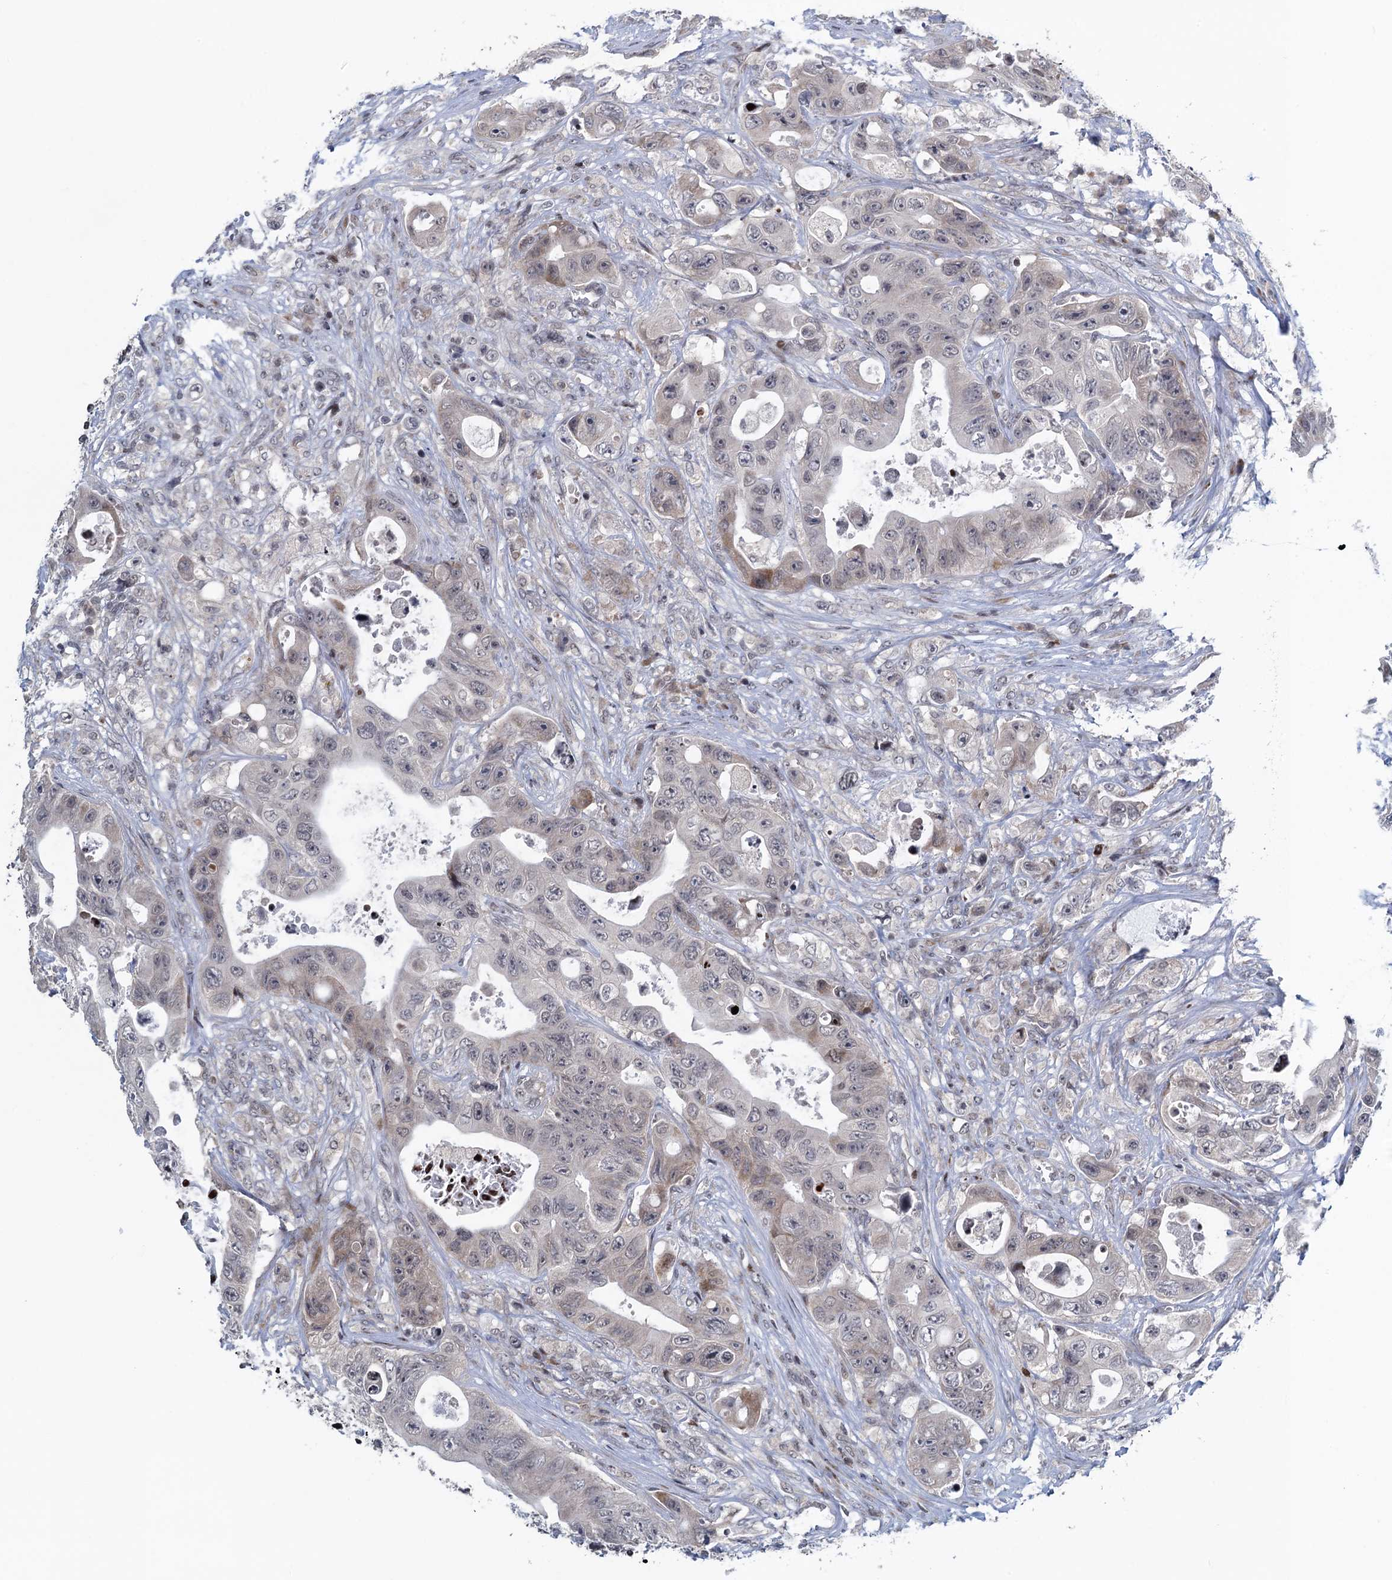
{"staining": {"intensity": "weak", "quantity": "<25%", "location": "cytoplasmic/membranous"}, "tissue": "colorectal cancer", "cell_type": "Tumor cells", "image_type": "cancer", "snomed": [{"axis": "morphology", "description": "Adenocarcinoma, NOS"}, {"axis": "topography", "description": "Colon"}], "caption": "Tumor cells are negative for brown protein staining in colorectal cancer (adenocarcinoma).", "gene": "FYB1", "patient": {"sex": "female", "age": 46}}